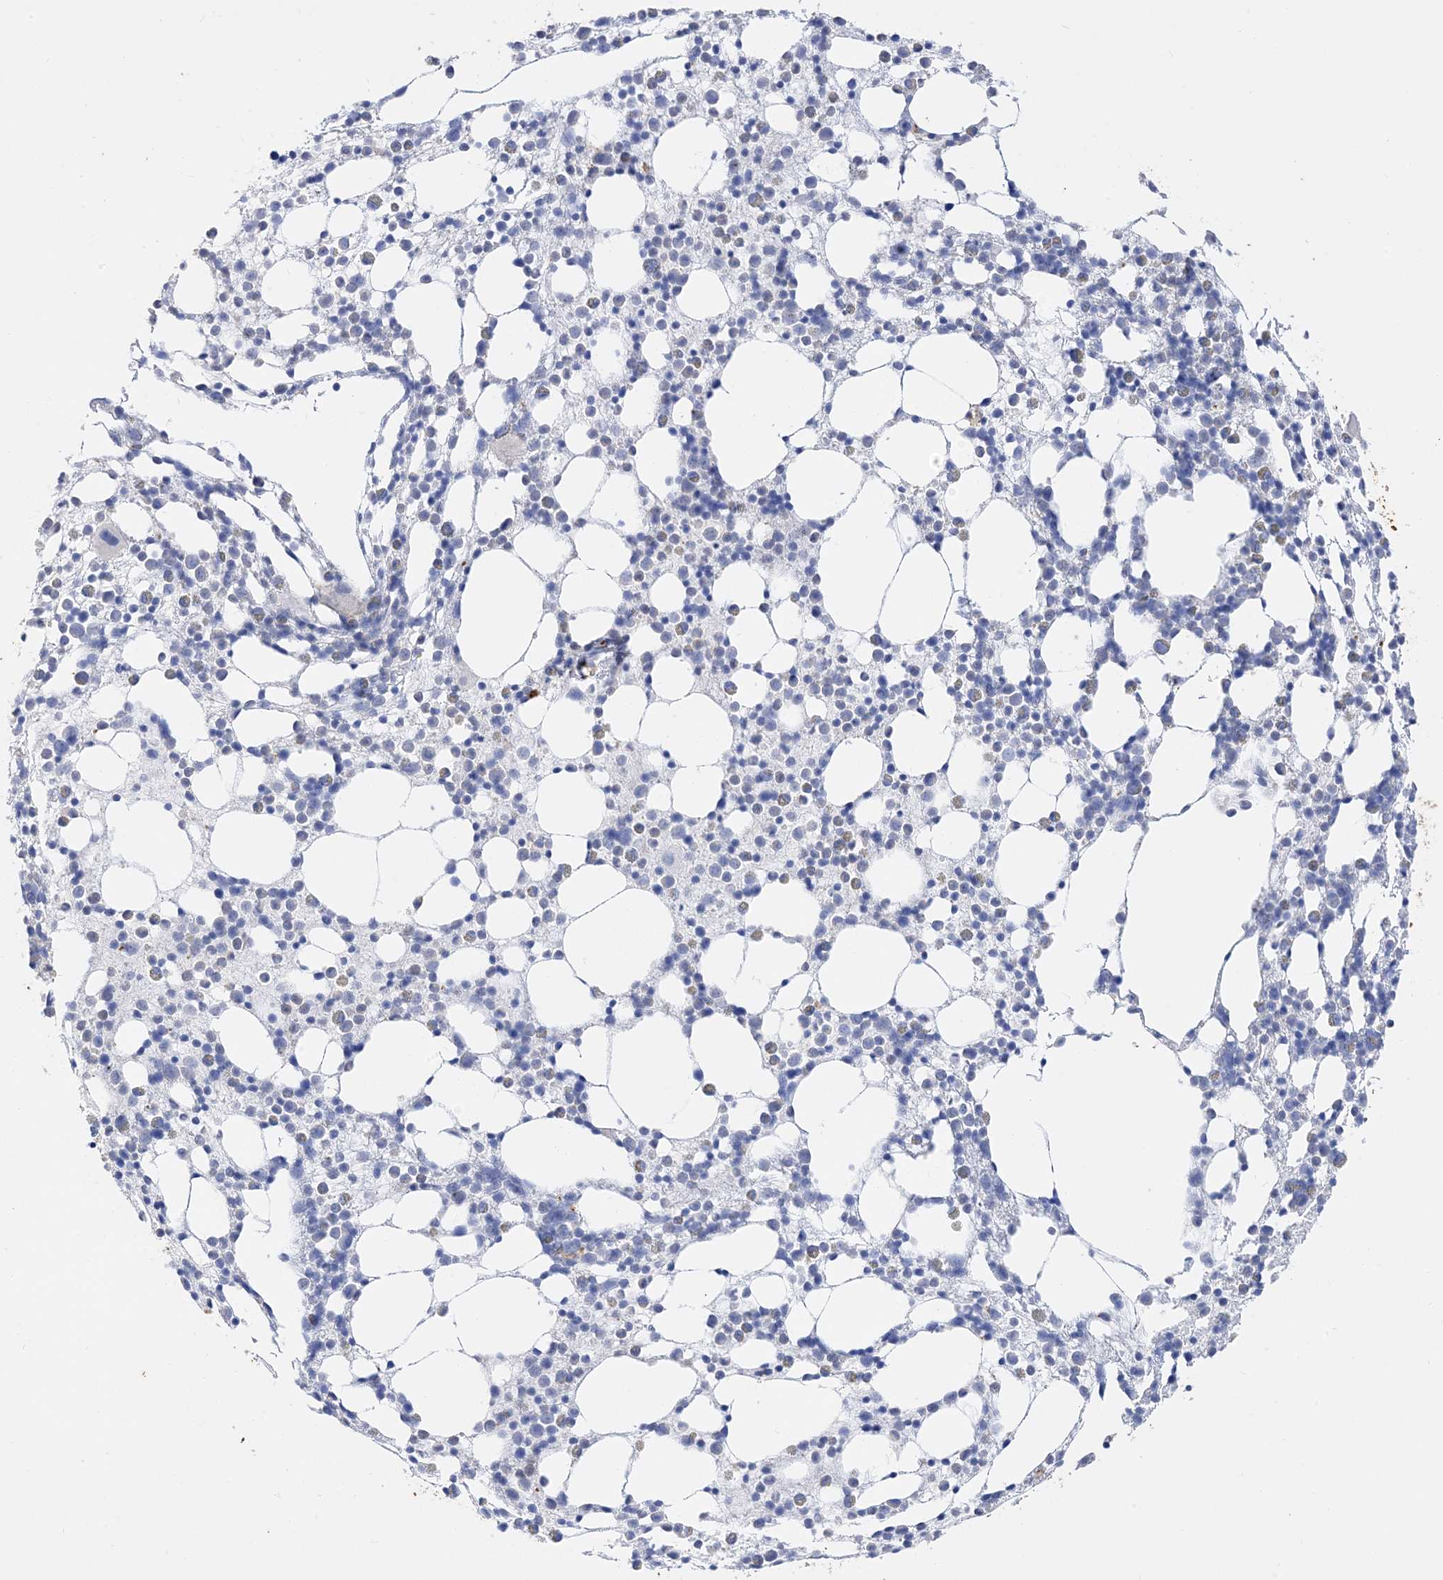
{"staining": {"intensity": "moderate", "quantity": "<25%", "location": "cytoplasmic/membranous"}, "tissue": "bone marrow", "cell_type": "Hematopoietic cells", "image_type": "normal", "snomed": [{"axis": "morphology", "description": "Normal tissue, NOS"}, {"axis": "topography", "description": "Bone marrow"}], "caption": "Benign bone marrow shows moderate cytoplasmic/membranous positivity in approximately <25% of hematopoietic cells, visualized by immunohistochemistry. Nuclei are stained in blue.", "gene": "ARV1", "patient": {"sex": "female", "age": 57}}